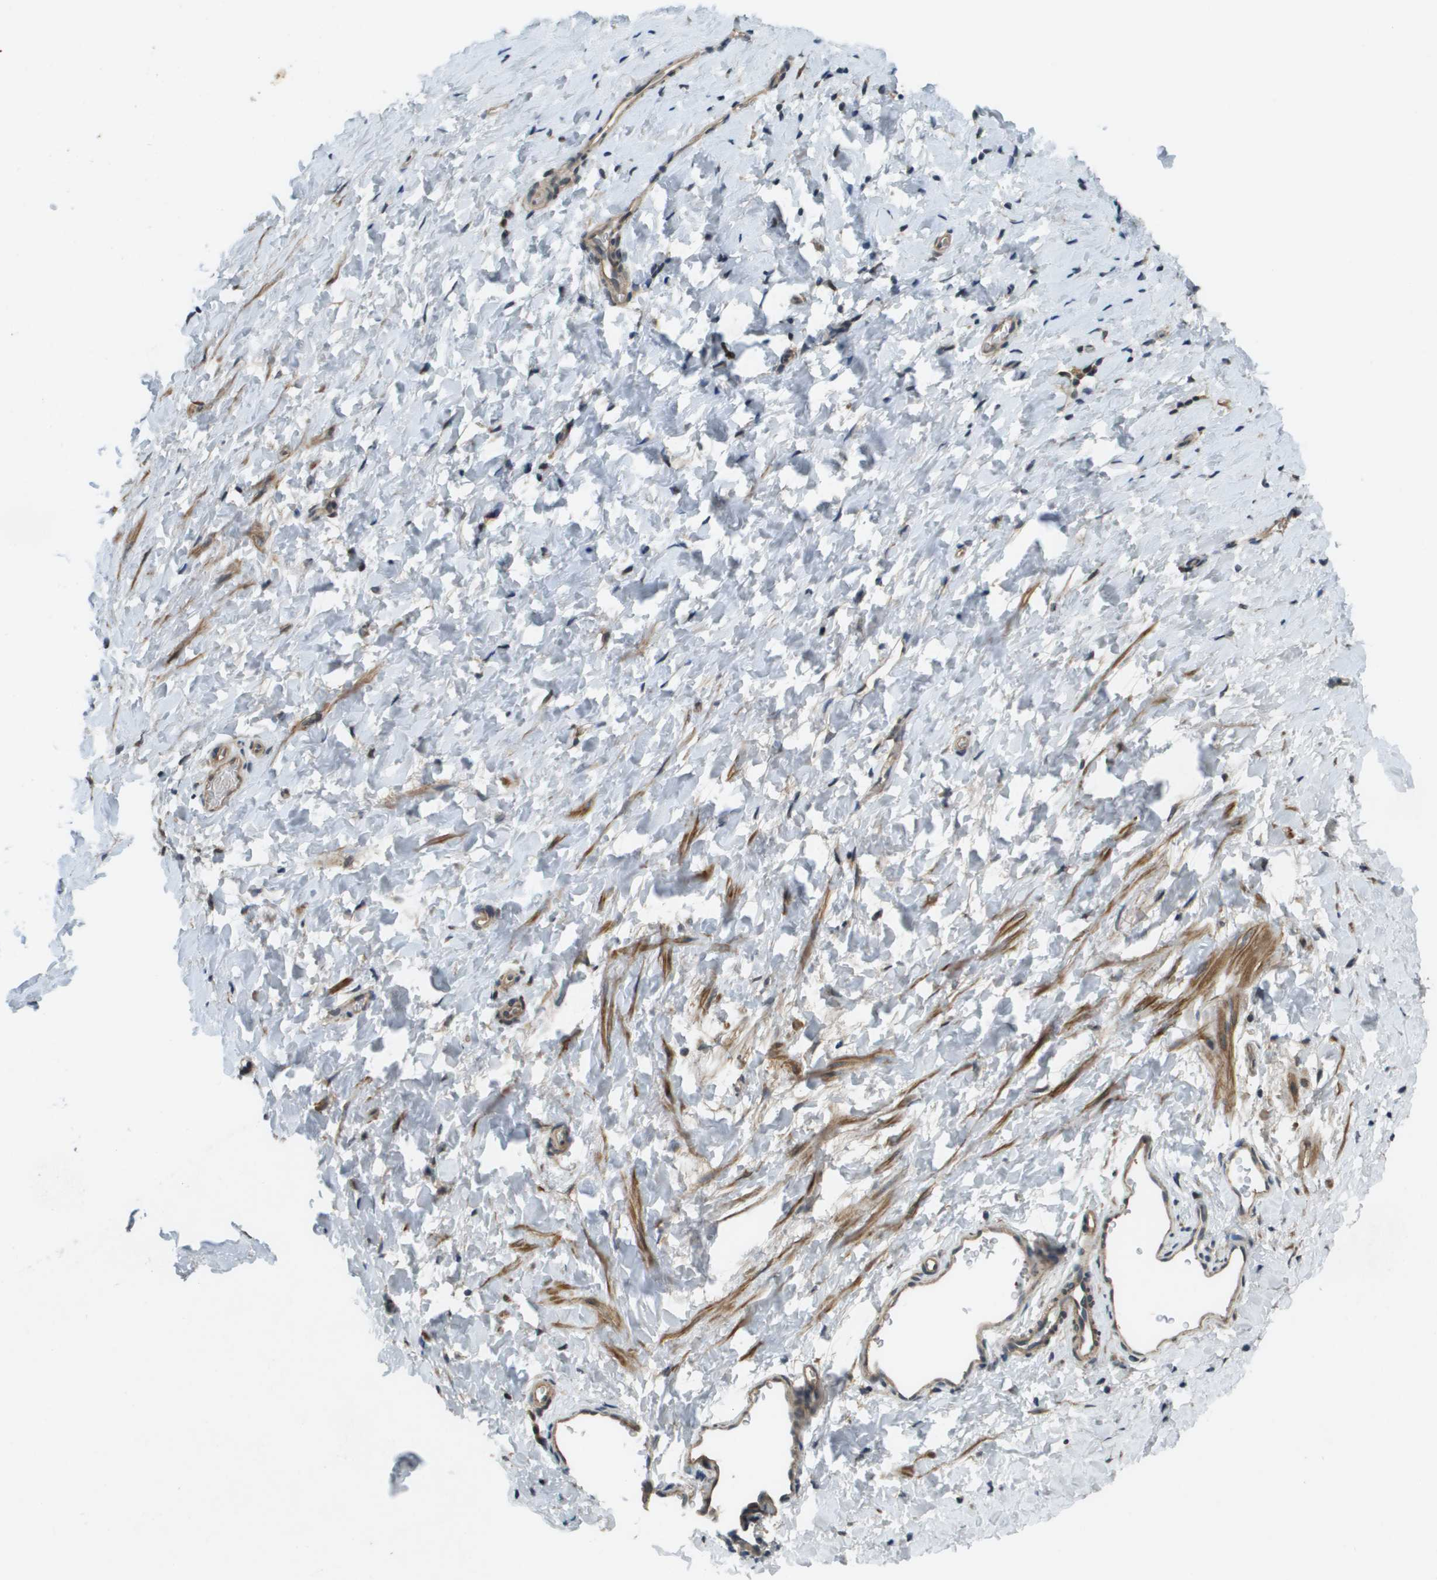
{"staining": {"intensity": "moderate", "quantity": ">75%", "location": "cytoplasmic/membranous"}, "tissue": "smooth muscle", "cell_type": "Smooth muscle cells", "image_type": "normal", "snomed": [{"axis": "morphology", "description": "Normal tissue, NOS"}, {"axis": "topography", "description": "Smooth muscle"}], "caption": "The immunohistochemical stain labels moderate cytoplasmic/membranous staining in smooth muscle cells of normal smooth muscle. The staining is performed using DAB (3,3'-diaminobenzidine) brown chromogen to label protein expression. The nuclei are counter-stained blue using hematoxylin.", "gene": "CDKN2C", "patient": {"sex": "male", "age": 16}}